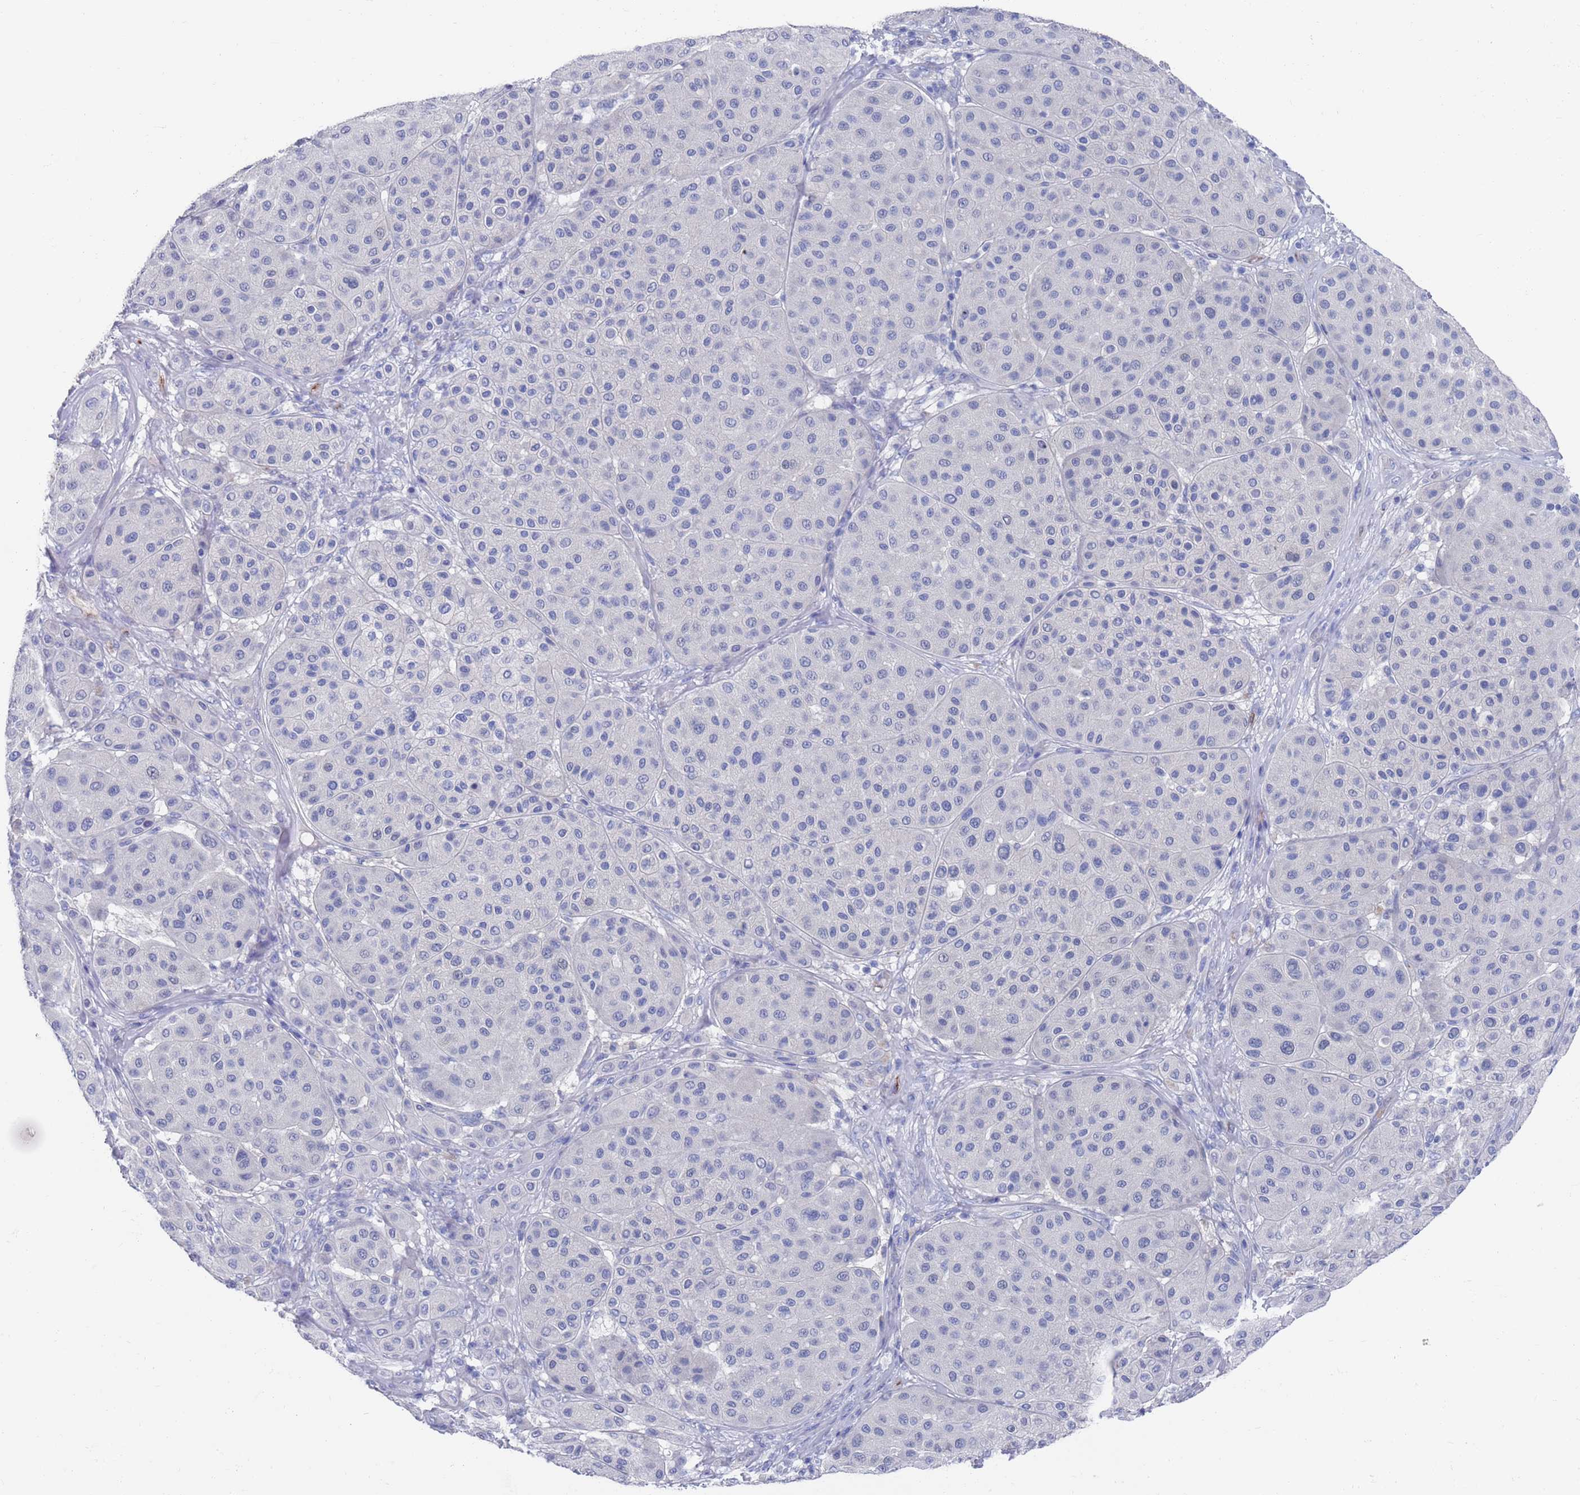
{"staining": {"intensity": "negative", "quantity": "none", "location": "none"}, "tissue": "melanoma", "cell_type": "Tumor cells", "image_type": "cancer", "snomed": [{"axis": "morphology", "description": "Malignant melanoma, Metastatic site"}, {"axis": "topography", "description": "Smooth muscle"}], "caption": "High magnification brightfield microscopy of malignant melanoma (metastatic site) stained with DAB (3,3'-diaminobenzidine) (brown) and counterstained with hematoxylin (blue): tumor cells show no significant expression.", "gene": "MTMR2", "patient": {"sex": "male", "age": 41}}